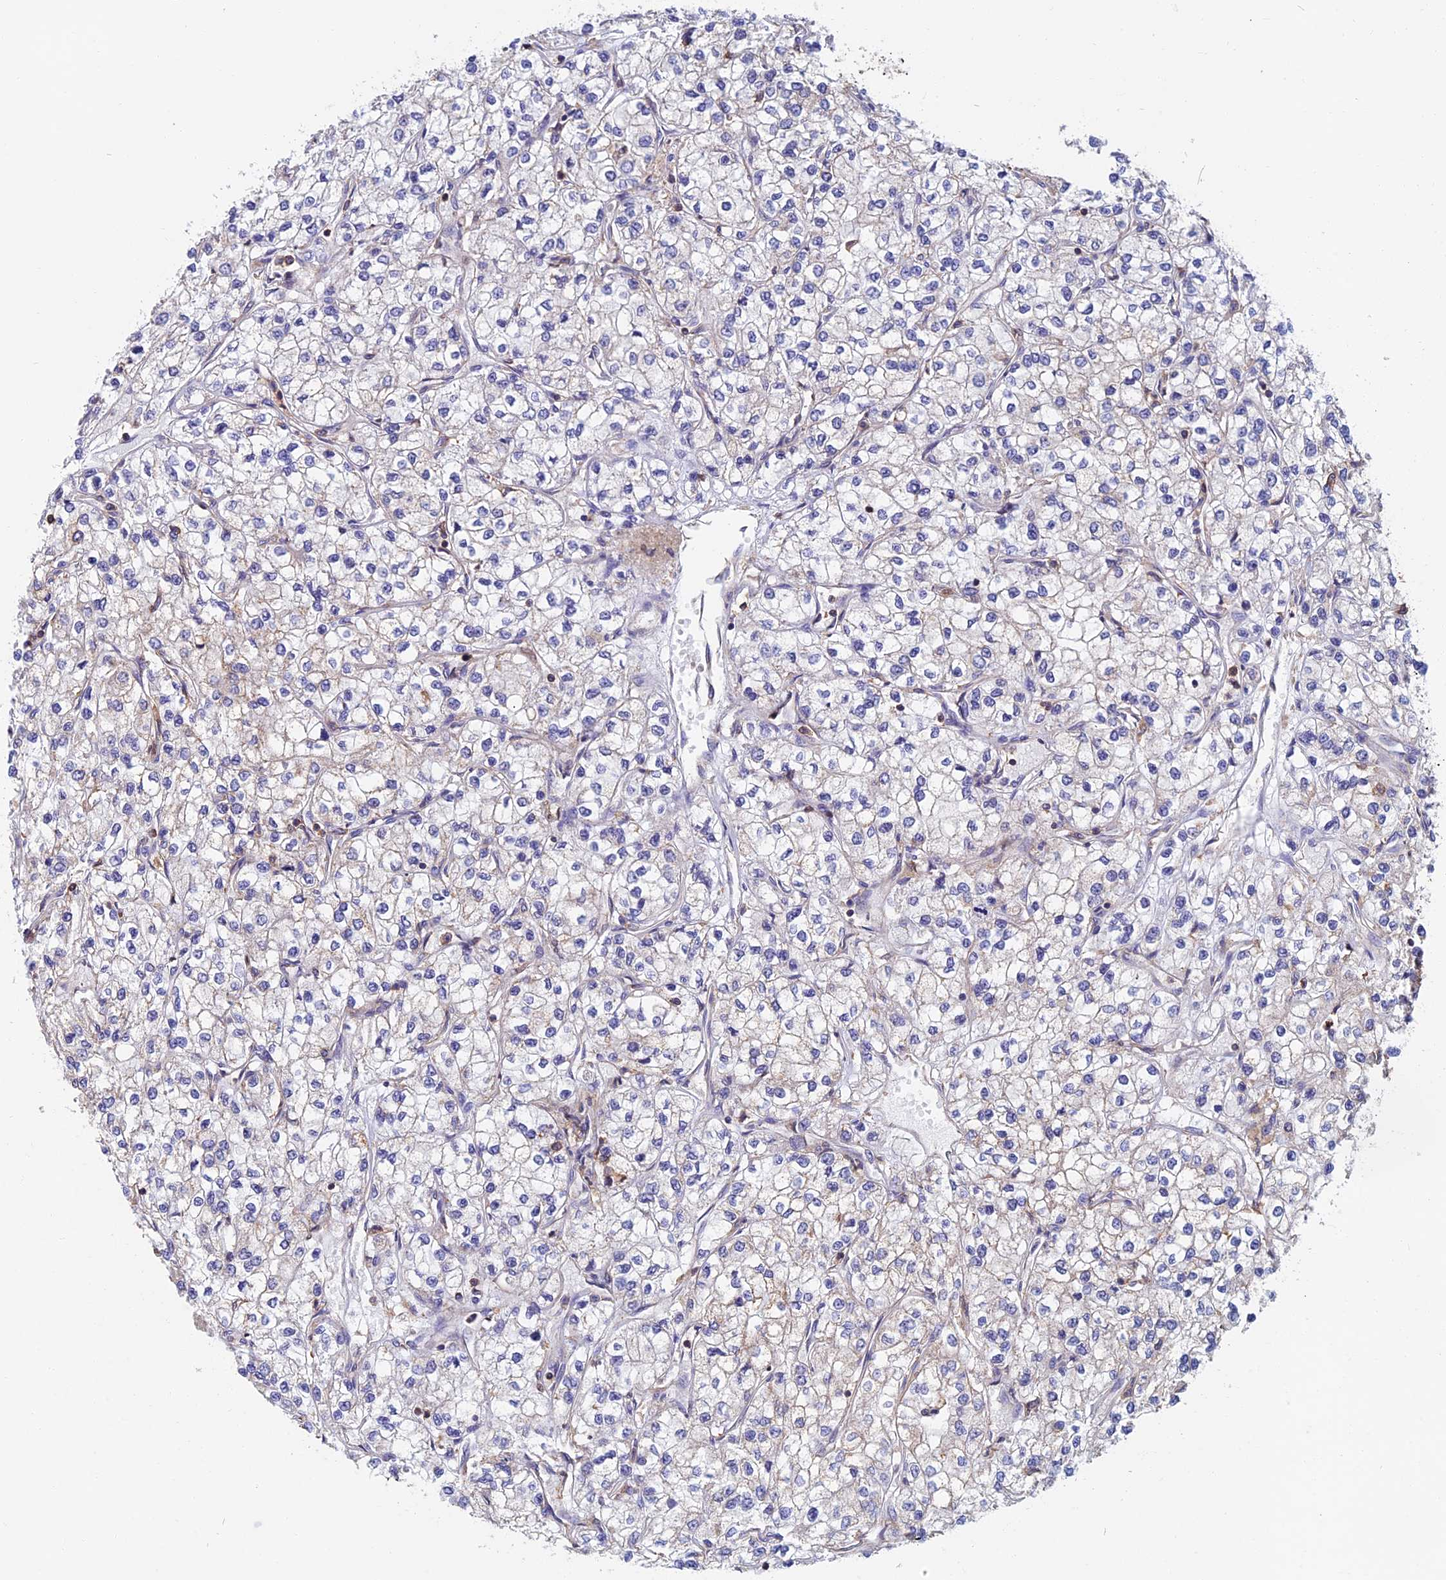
{"staining": {"intensity": "negative", "quantity": "none", "location": "none"}, "tissue": "renal cancer", "cell_type": "Tumor cells", "image_type": "cancer", "snomed": [{"axis": "morphology", "description": "Adenocarcinoma, NOS"}, {"axis": "topography", "description": "Kidney"}], "caption": "Immunohistochemistry photomicrograph of neoplastic tissue: adenocarcinoma (renal) stained with DAB reveals no significant protein positivity in tumor cells.", "gene": "HSD17B8", "patient": {"sex": "male", "age": 80}}